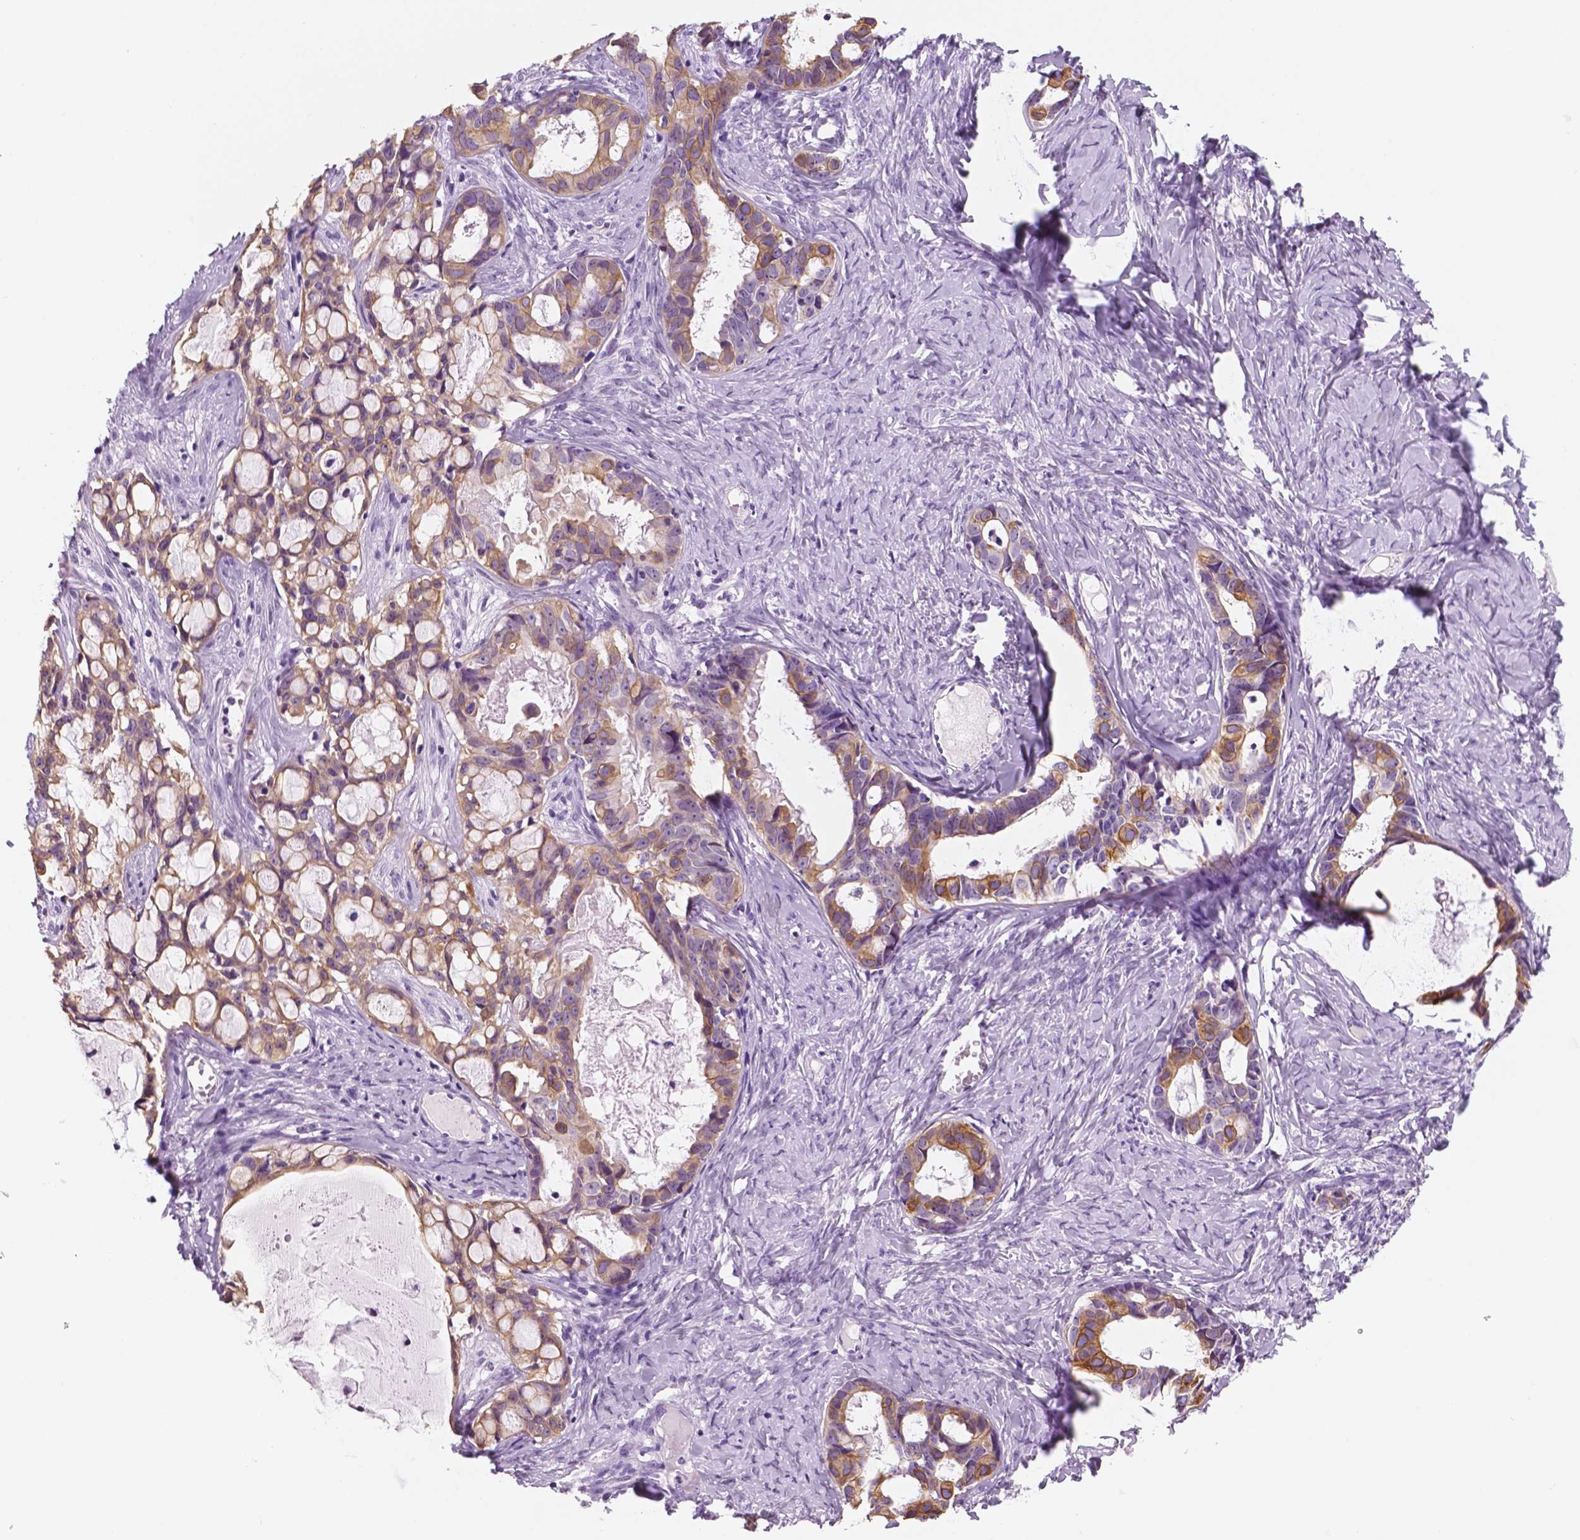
{"staining": {"intensity": "moderate", "quantity": ">75%", "location": "cytoplasmic/membranous"}, "tissue": "ovarian cancer", "cell_type": "Tumor cells", "image_type": "cancer", "snomed": [{"axis": "morphology", "description": "Cystadenocarcinoma, serous, NOS"}, {"axis": "topography", "description": "Ovary"}], "caption": "Ovarian cancer stained for a protein (brown) demonstrates moderate cytoplasmic/membranous positive positivity in approximately >75% of tumor cells.", "gene": "PPL", "patient": {"sex": "female", "age": 69}}